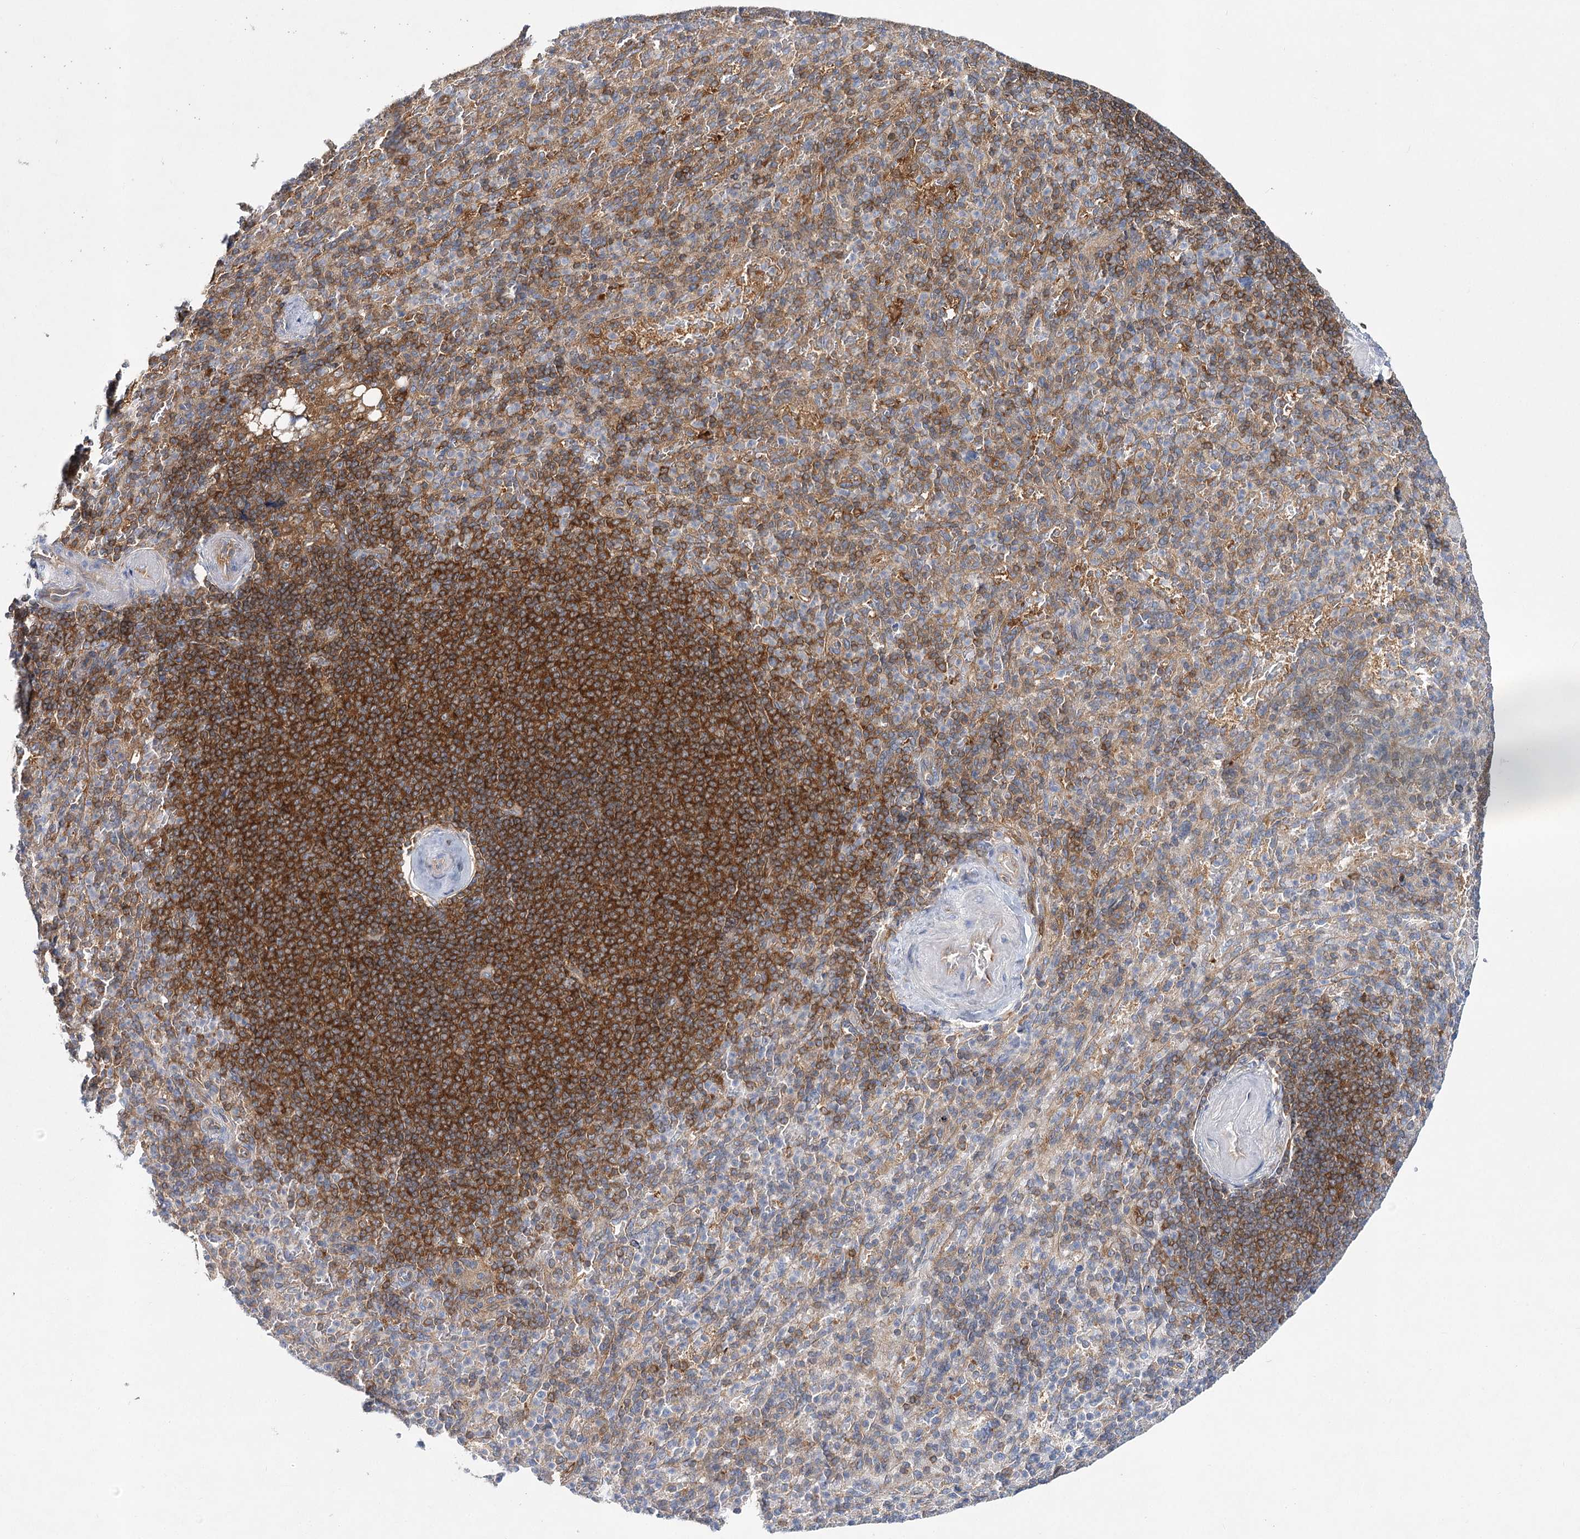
{"staining": {"intensity": "moderate", "quantity": "<25%", "location": "cytoplasmic/membranous"}, "tissue": "spleen", "cell_type": "Cells in red pulp", "image_type": "normal", "snomed": [{"axis": "morphology", "description": "Normal tissue, NOS"}, {"axis": "topography", "description": "Spleen"}], "caption": "A low amount of moderate cytoplasmic/membranous positivity is seen in approximately <25% of cells in red pulp in normal spleen.", "gene": "ABRAXAS2", "patient": {"sex": "female", "age": 74}}